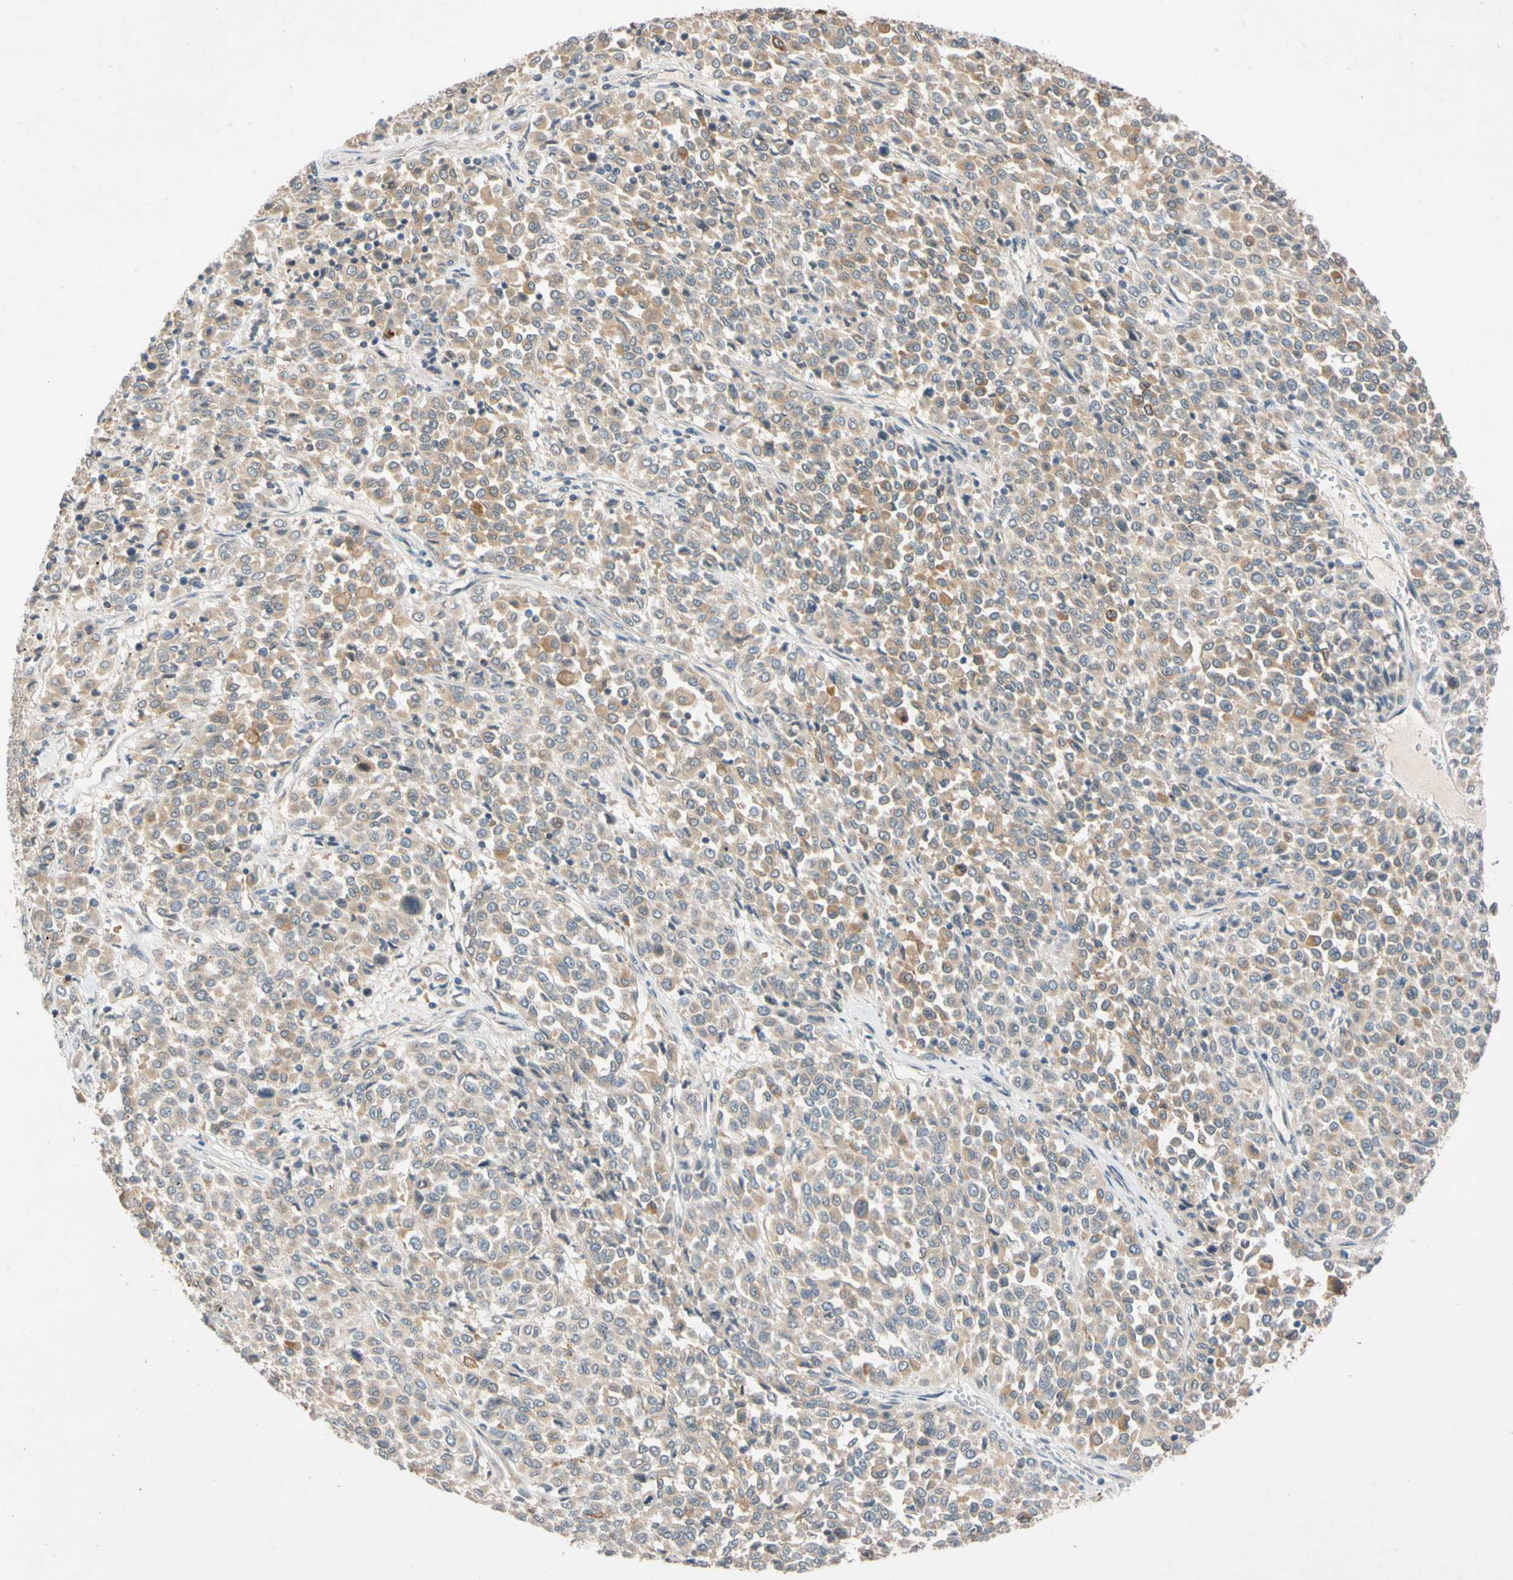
{"staining": {"intensity": "weak", "quantity": "25%-75%", "location": "cytoplasmic/membranous"}, "tissue": "melanoma", "cell_type": "Tumor cells", "image_type": "cancer", "snomed": [{"axis": "morphology", "description": "Malignant melanoma, Metastatic site"}, {"axis": "topography", "description": "Pancreas"}], "caption": "Human malignant melanoma (metastatic site) stained with a brown dye demonstrates weak cytoplasmic/membranous positive expression in approximately 25%-75% of tumor cells.", "gene": "CNST", "patient": {"sex": "female", "age": 30}}